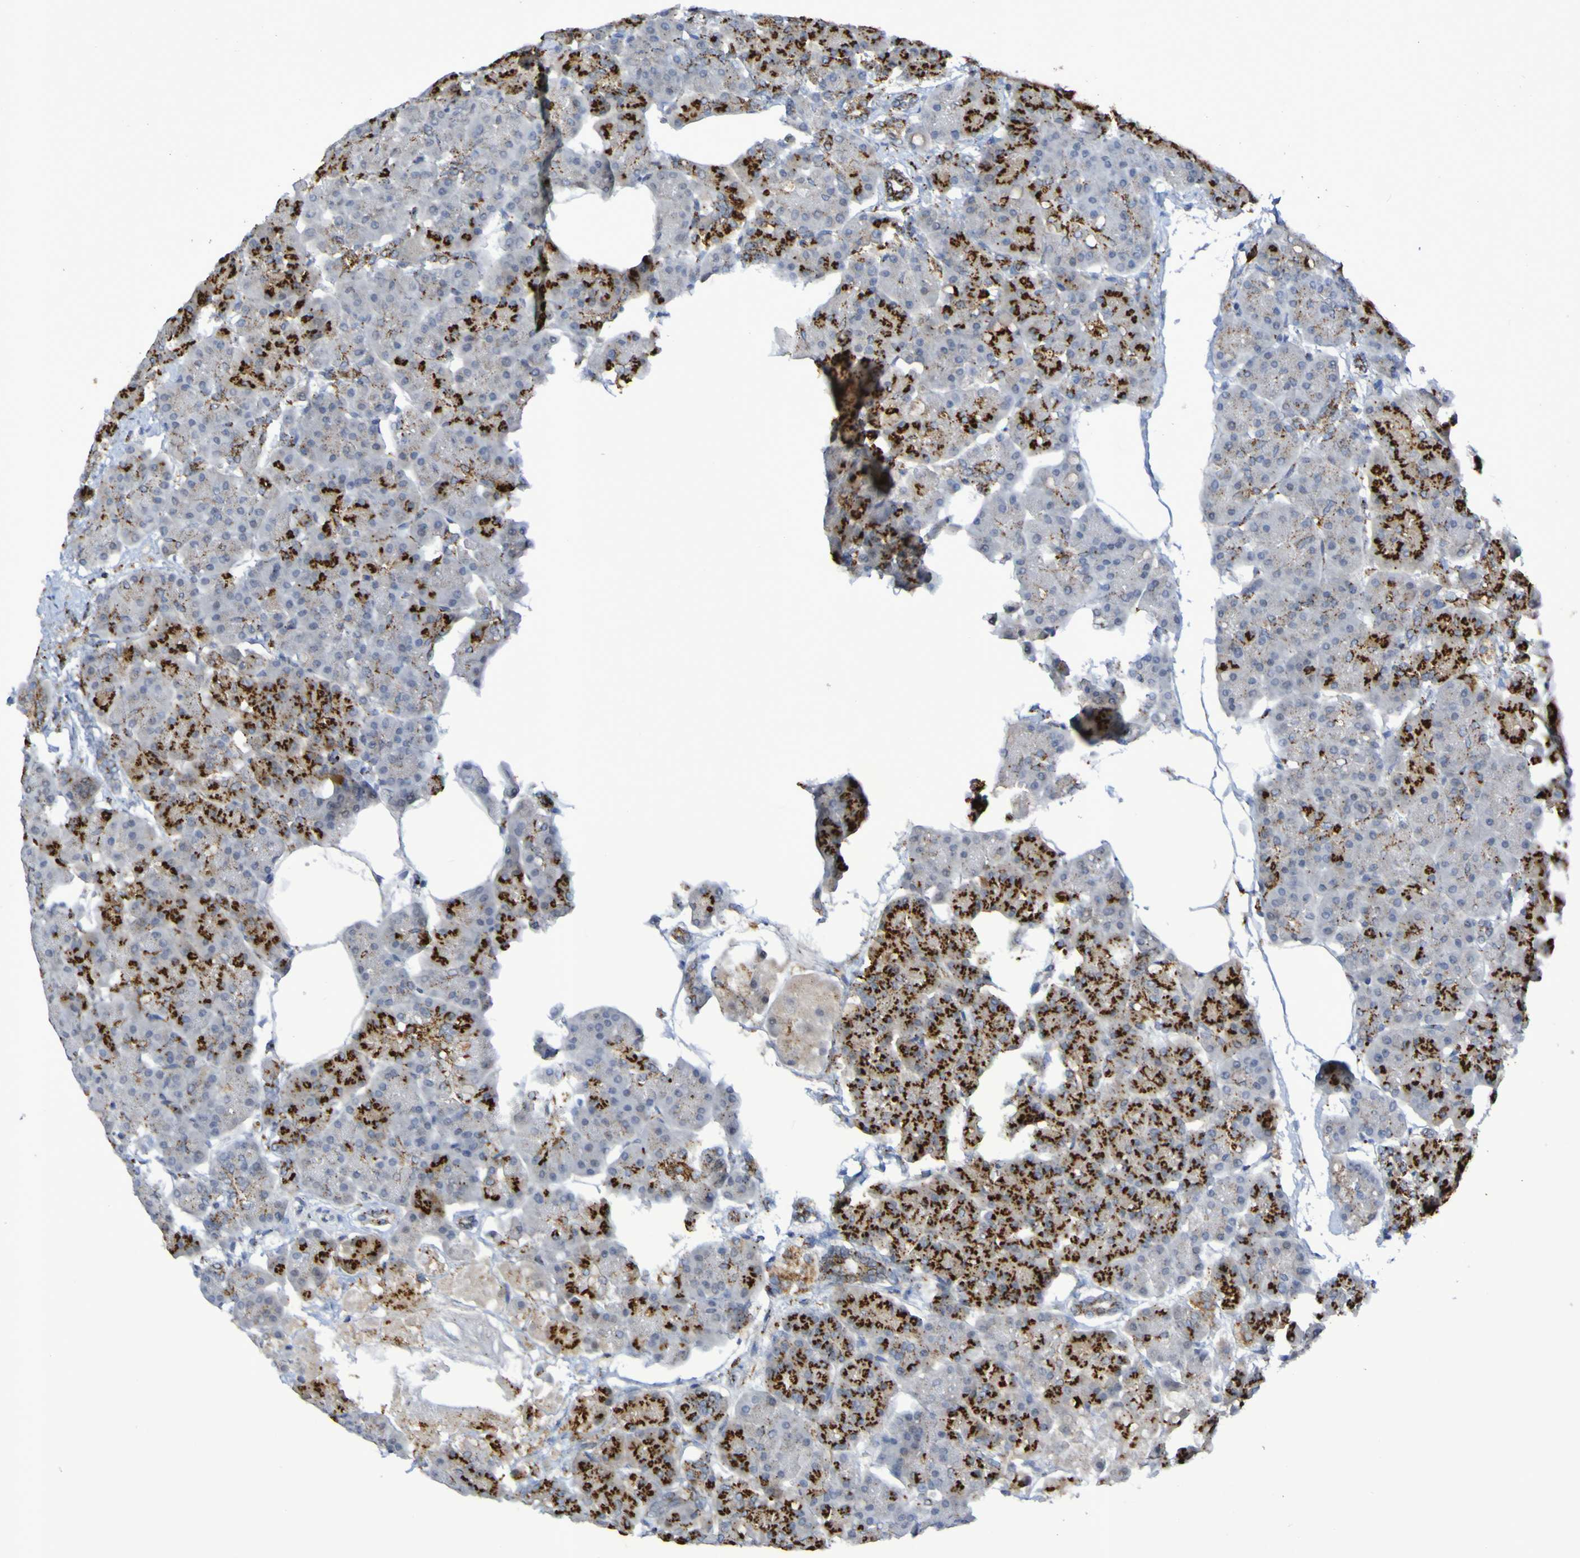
{"staining": {"intensity": "strong", "quantity": "25%-75%", "location": "cytoplasmic/membranous"}, "tissue": "pancreas", "cell_type": "Exocrine glandular cells", "image_type": "normal", "snomed": [{"axis": "morphology", "description": "Normal tissue, NOS"}, {"axis": "topography", "description": "Pancreas"}], "caption": "Unremarkable pancreas shows strong cytoplasmic/membranous positivity in approximately 25%-75% of exocrine glandular cells, visualized by immunohistochemistry.", "gene": "TPH1", "patient": {"sex": "female", "age": 70}}